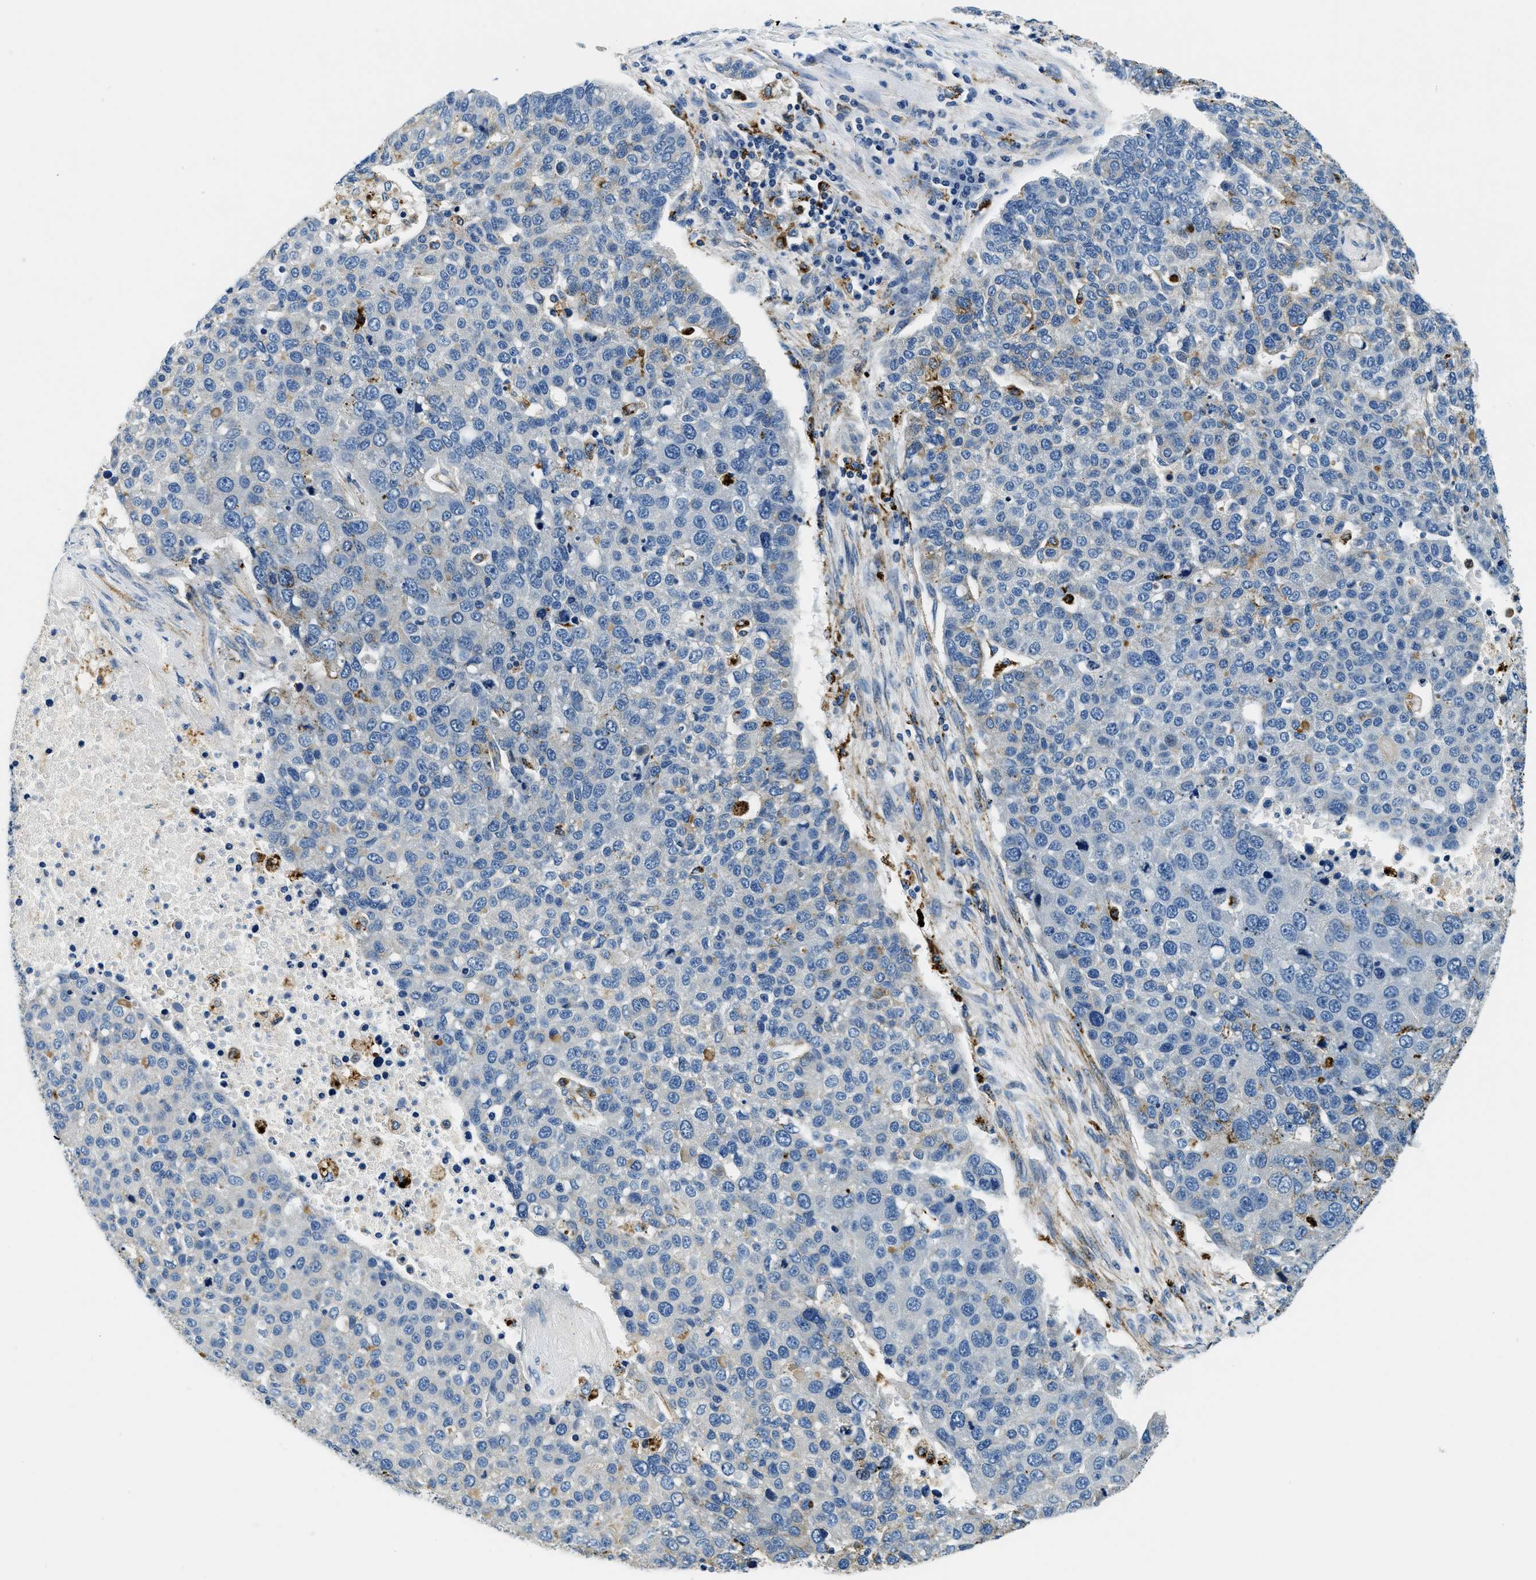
{"staining": {"intensity": "negative", "quantity": "none", "location": "none"}, "tissue": "pancreatic cancer", "cell_type": "Tumor cells", "image_type": "cancer", "snomed": [{"axis": "morphology", "description": "Adenocarcinoma, NOS"}, {"axis": "topography", "description": "Pancreas"}], "caption": "The image exhibits no significant positivity in tumor cells of pancreatic cancer. (DAB (3,3'-diaminobenzidine) immunohistochemistry with hematoxylin counter stain).", "gene": "GNS", "patient": {"sex": "female", "age": 61}}